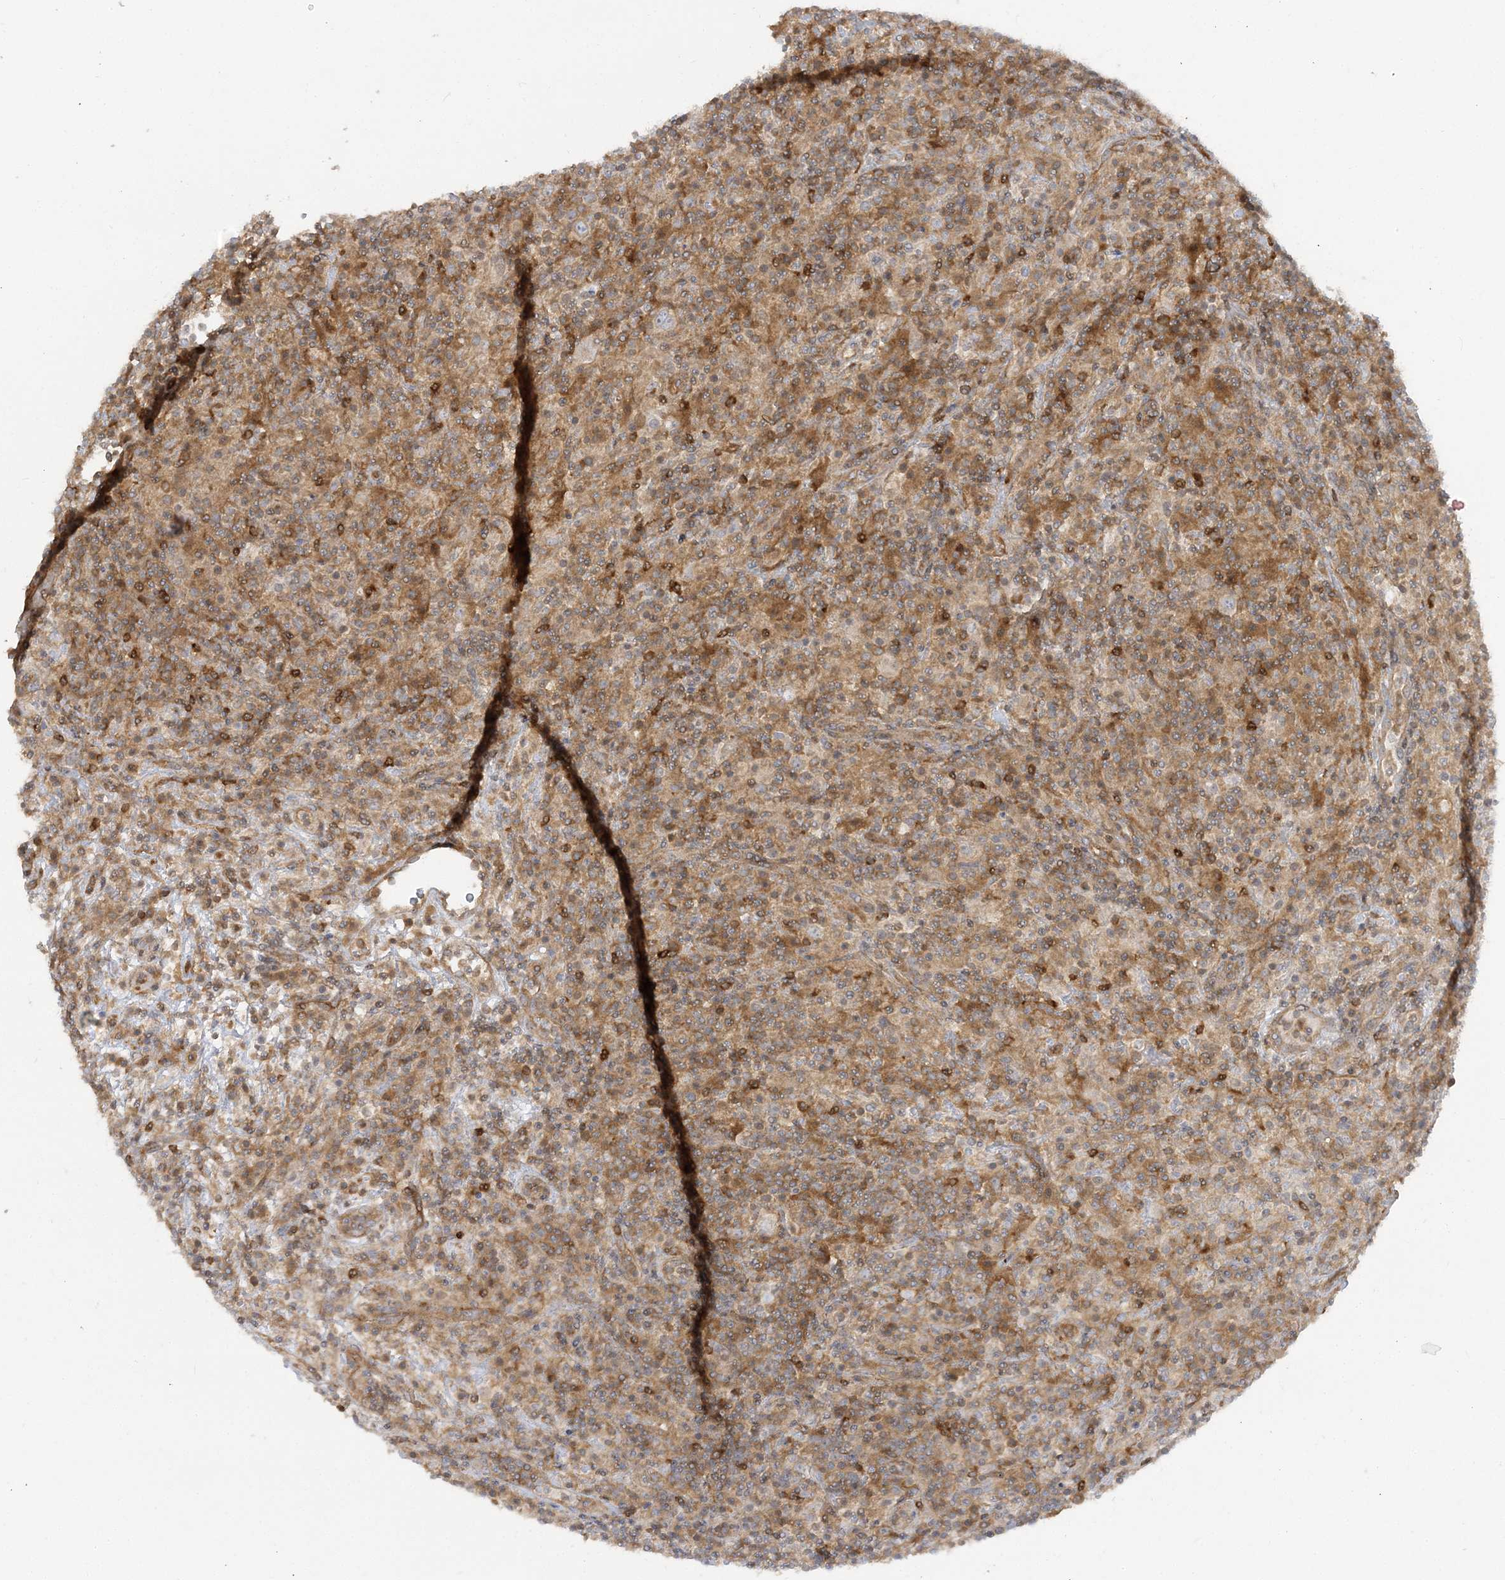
{"staining": {"intensity": "negative", "quantity": "none", "location": "none"}, "tissue": "lymphoma", "cell_type": "Tumor cells", "image_type": "cancer", "snomed": [{"axis": "morphology", "description": "Hodgkin's disease, NOS"}, {"axis": "topography", "description": "Lymph node"}], "caption": "Immunohistochemistry histopathology image of human lymphoma stained for a protein (brown), which demonstrates no positivity in tumor cells.", "gene": "STAM", "patient": {"sex": "male", "age": 70}}